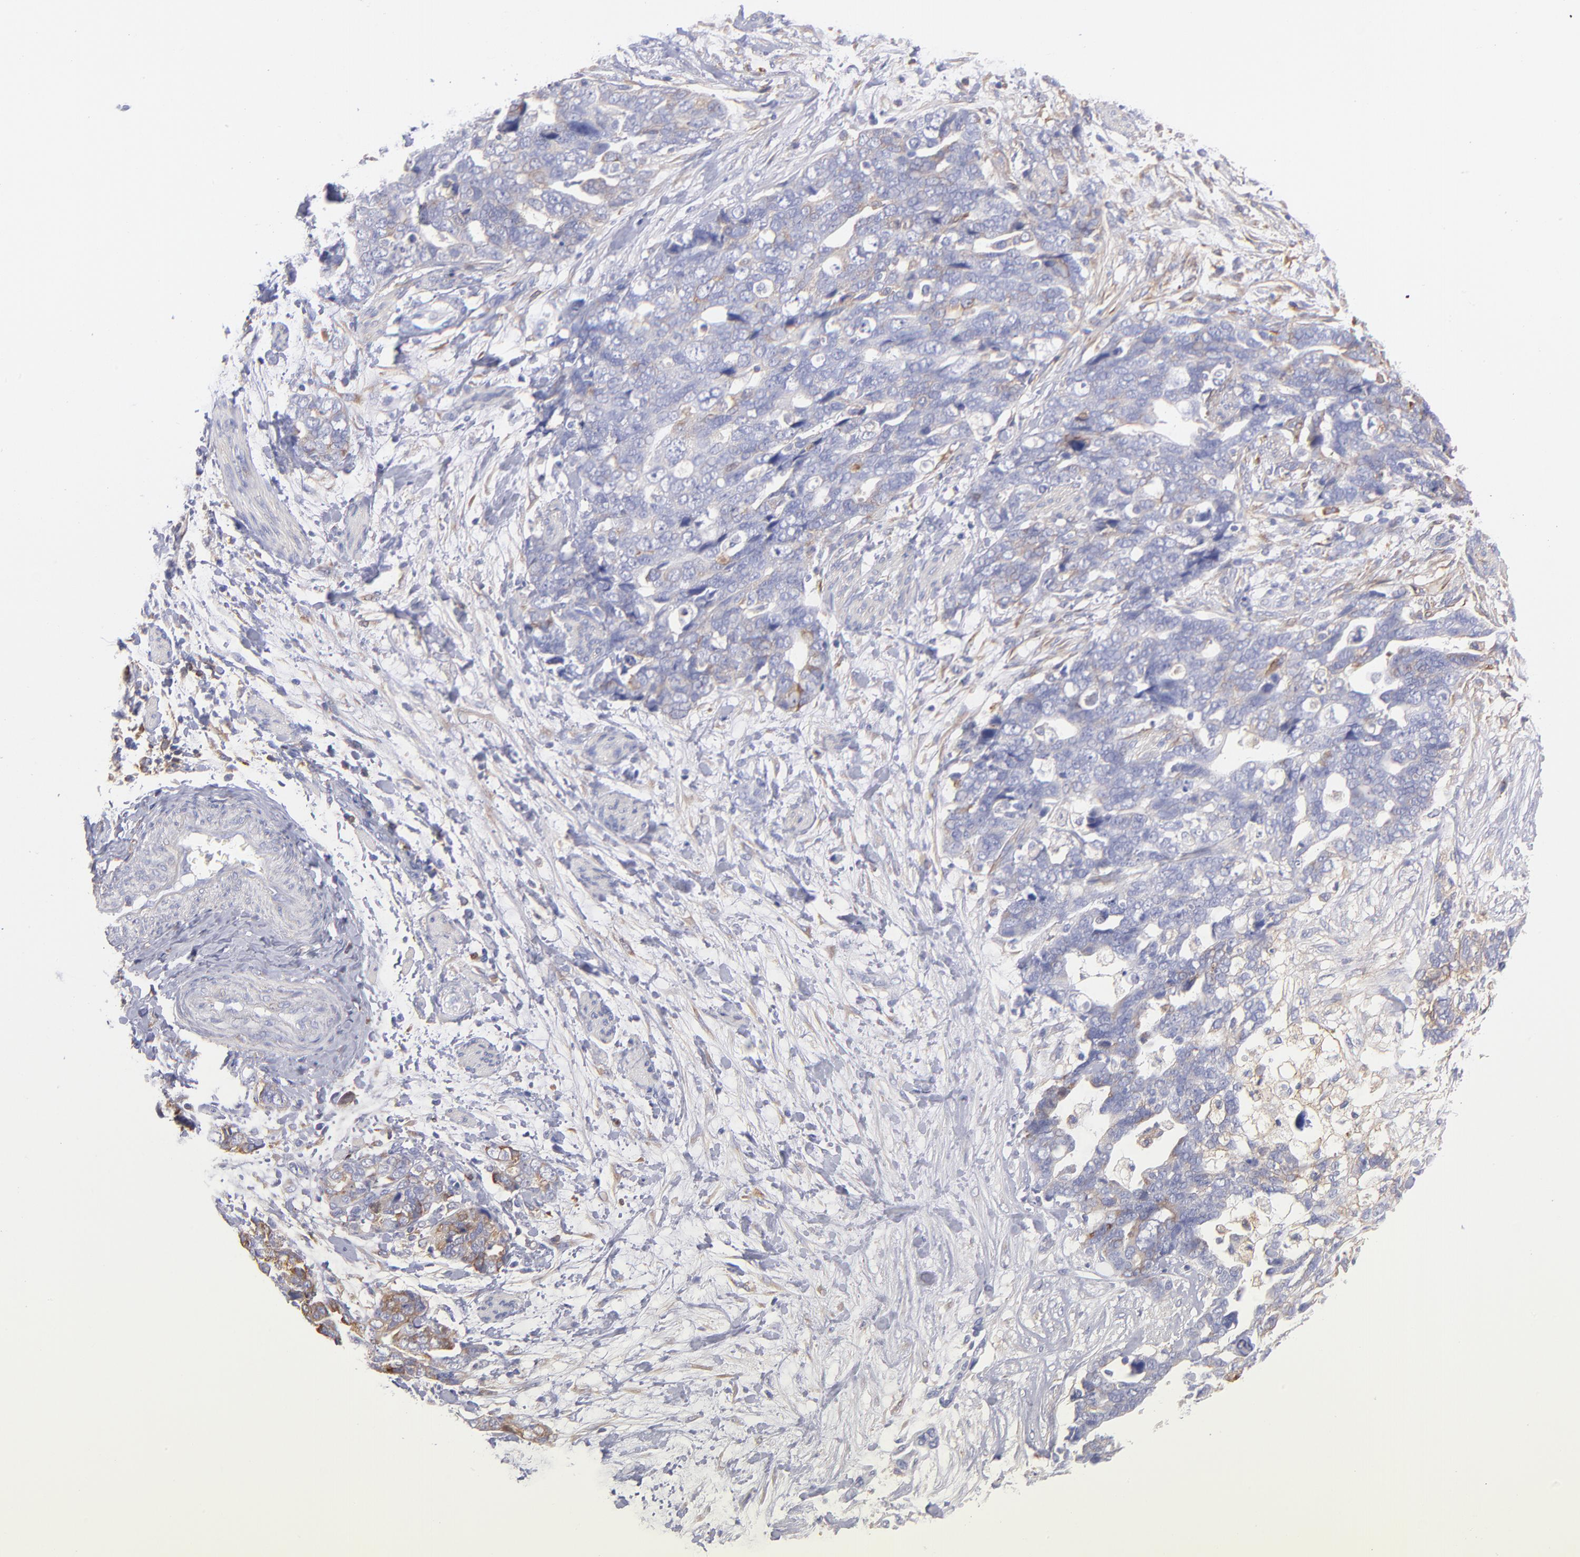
{"staining": {"intensity": "moderate", "quantity": "25%-75%", "location": "cytoplasmic/membranous"}, "tissue": "ovarian cancer", "cell_type": "Tumor cells", "image_type": "cancer", "snomed": [{"axis": "morphology", "description": "Normal tissue, NOS"}, {"axis": "morphology", "description": "Cystadenocarcinoma, serous, NOS"}, {"axis": "topography", "description": "Fallopian tube"}, {"axis": "topography", "description": "Ovary"}], "caption": "Tumor cells exhibit medium levels of moderate cytoplasmic/membranous positivity in approximately 25%-75% of cells in human ovarian cancer (serous cystadenocarcinoma). (DAB = brown stain, brightfield microscopy at high magnification).", "gene": "PRKCA", "patient": {"sex": "female", "age": 56}}